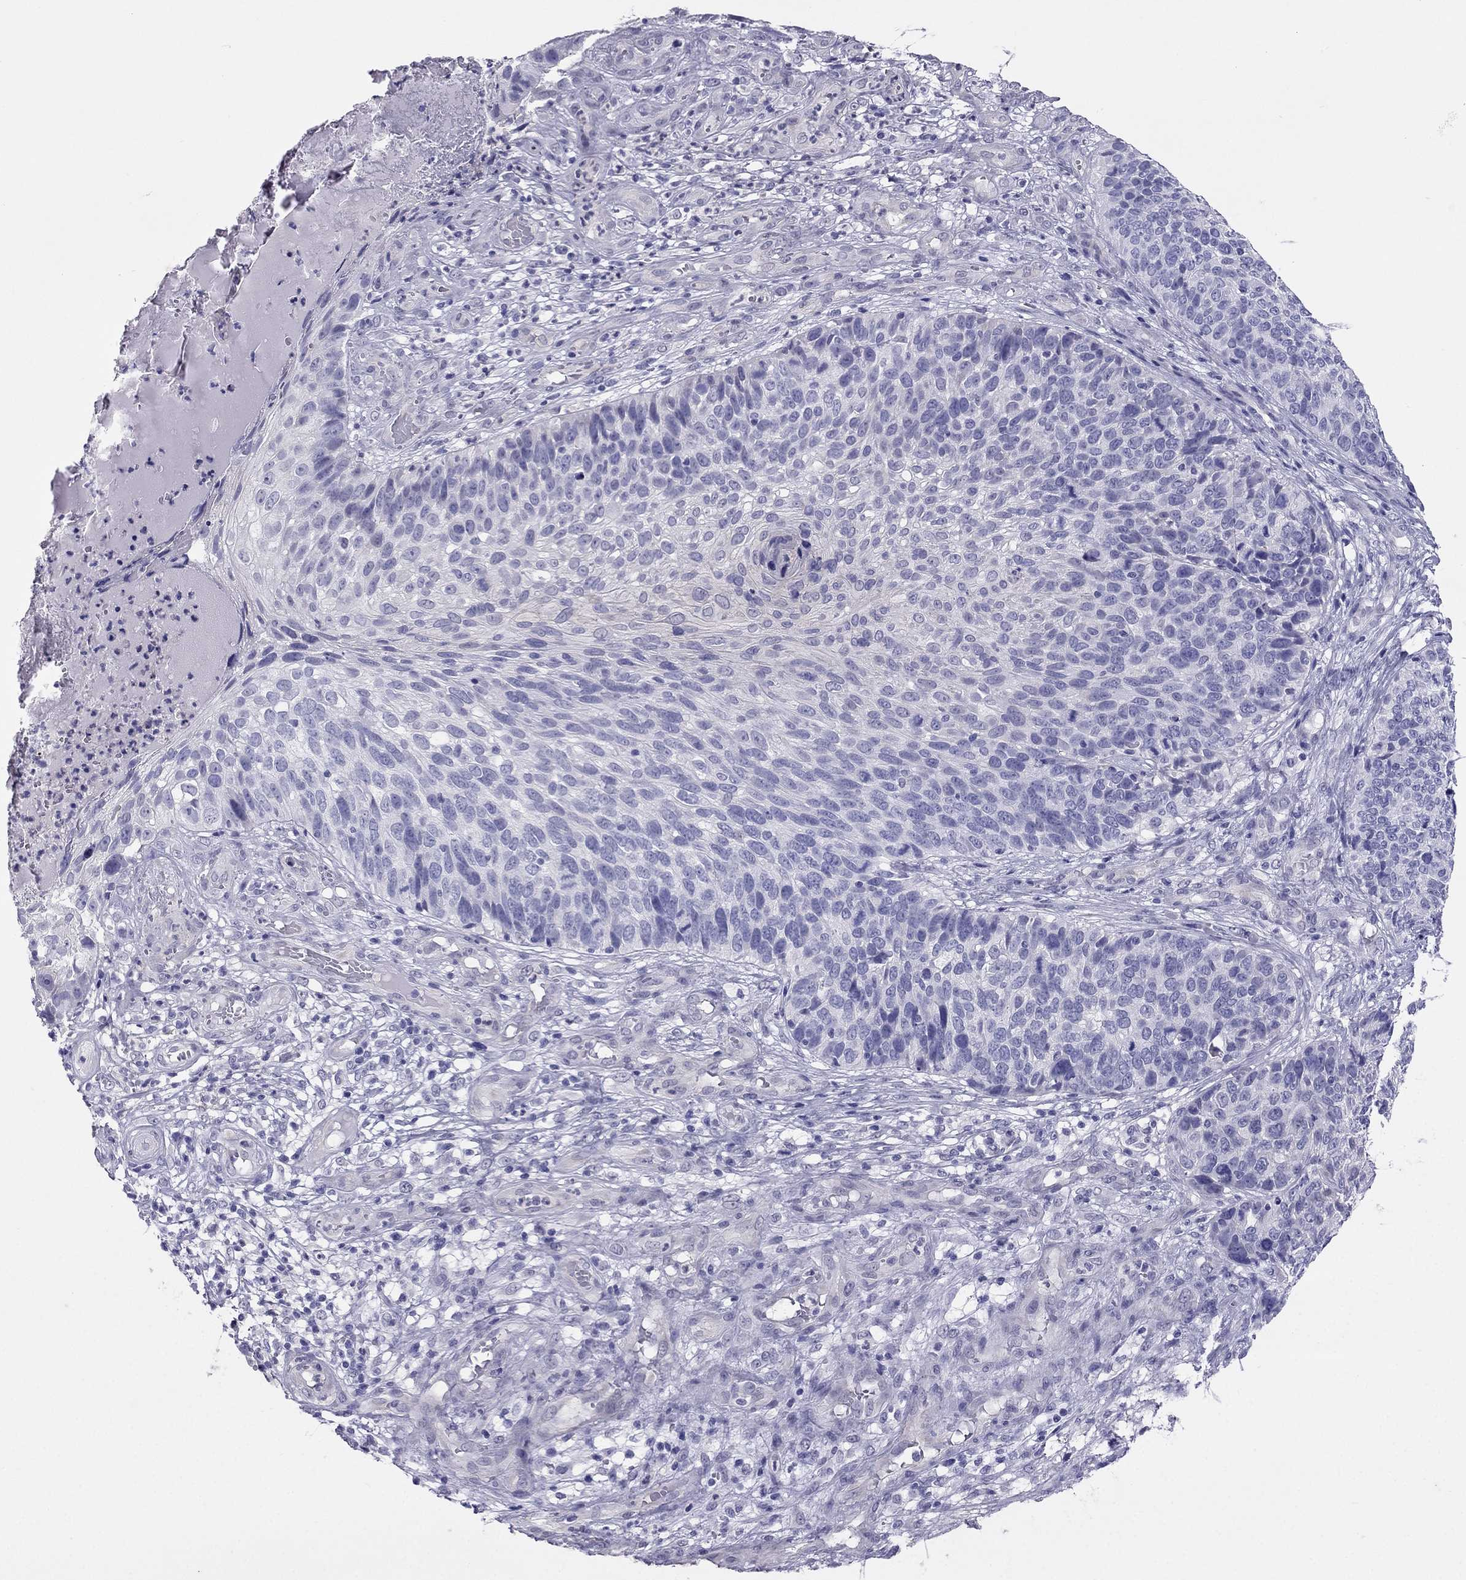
{"staining": {"intensity": "negative", "quantity": "none", "location": "none"}, "tissue": "skin cancer", "cell_type": "Tumor cells", "image_type": "cancer", "snomed": [{"axis": "morphology", "description": "Squamous cell carcinoma, NOS"}, {"axis": "topography", "description": "Skin"}], "caption": "This is an immunohistochemistry image of human skin cancer. There is no staining in tumor cells.", "gene": "CROCC2", "patient": {"sex": "male", "age": 92}}